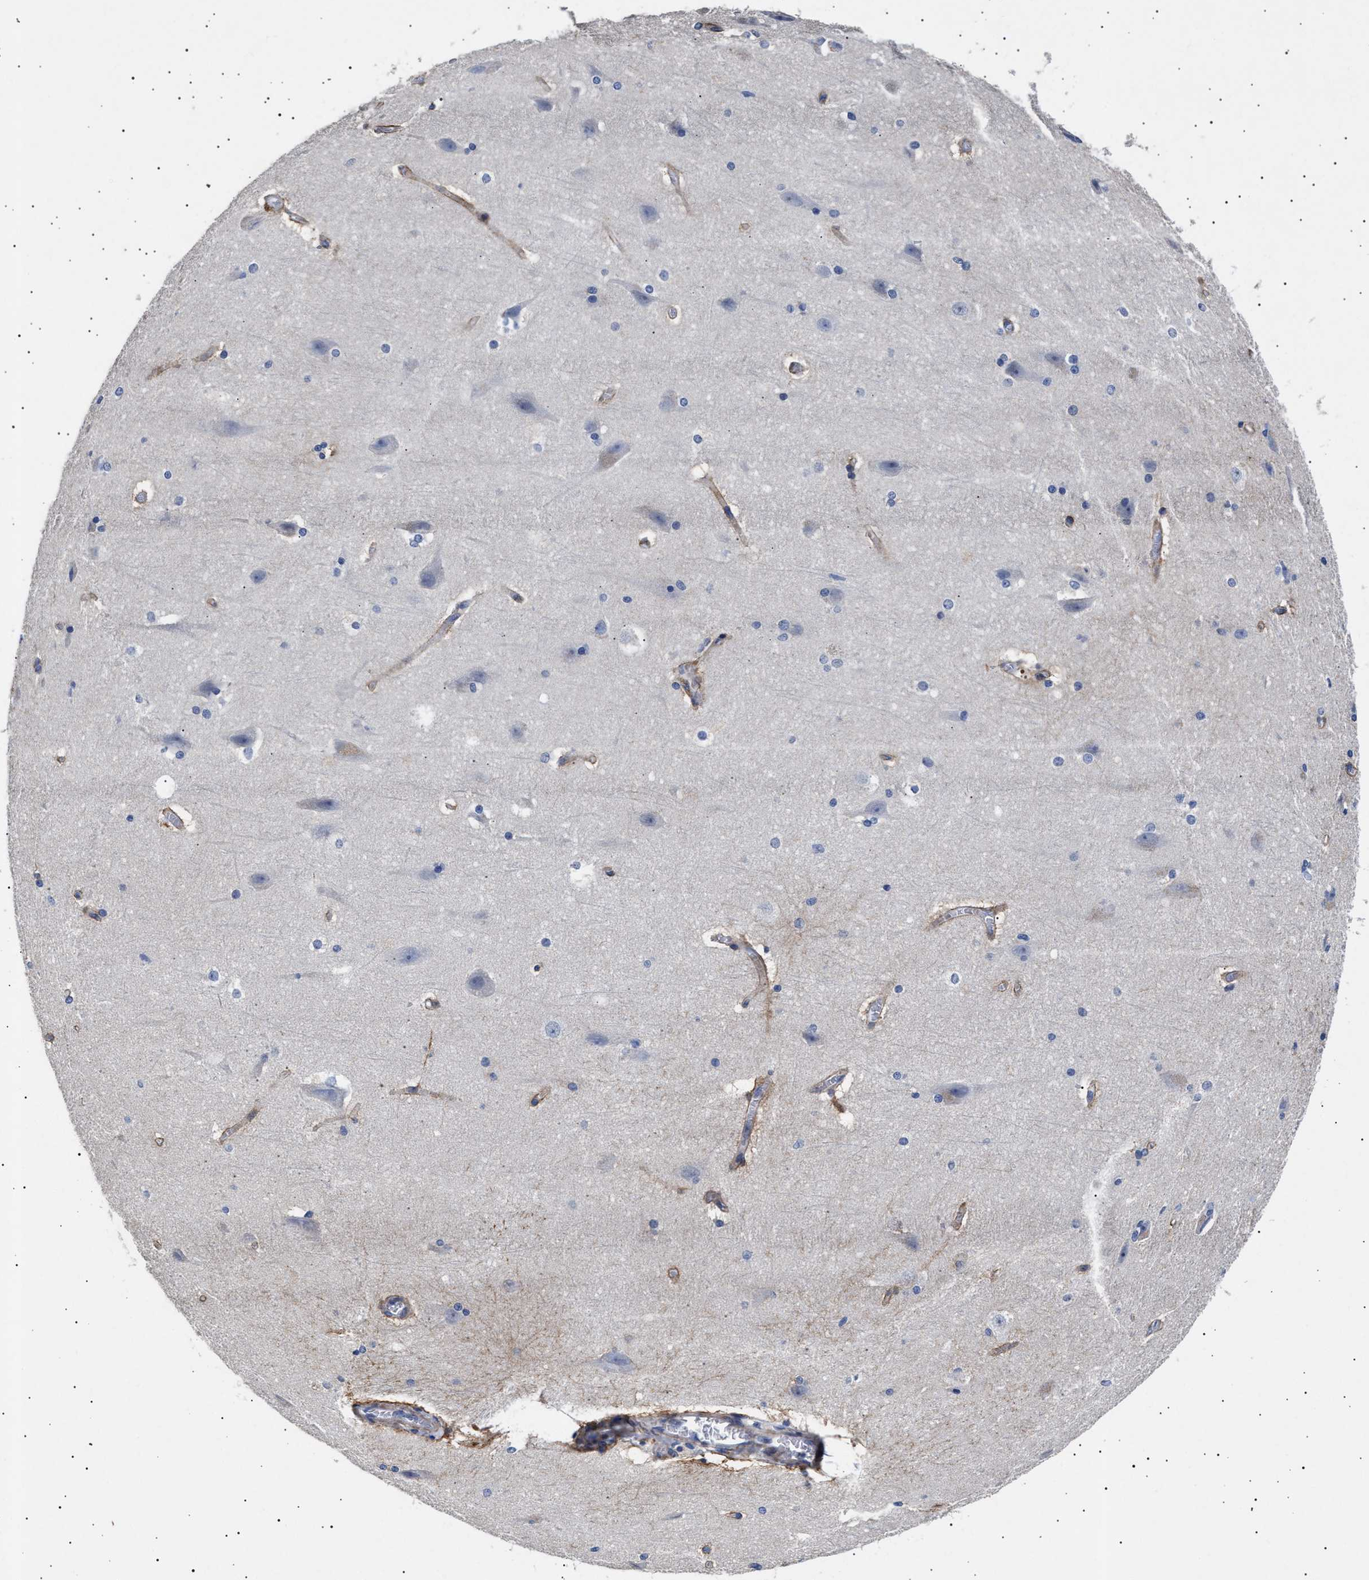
{"staining": {"intensity": "moderate", "quantity": ">75%", "location": "cytoplasmic/membranous"}, "tissue": "cerebral cortex", "cell_type": "Endothelial cells", "image_type": "normal", "snomed": [{"axis": "morphology", "description": "Normal tissue, NOS"}, {"axis": "topography", "description": "Cerebral cortex"}, {"axis": "topography", "description": "Hippocampus"}], "caption": "Protein expression analysis of unremarkable cerebral cortex exhibits moderate cytoplasmic/membranous expression in about >75% of endothelial cells. Immunohistochemistry stains the protein in brown and the nuclei are stained blue.", "gene": "HEMGN", "patient": {"sex": "female", "age": 19}}